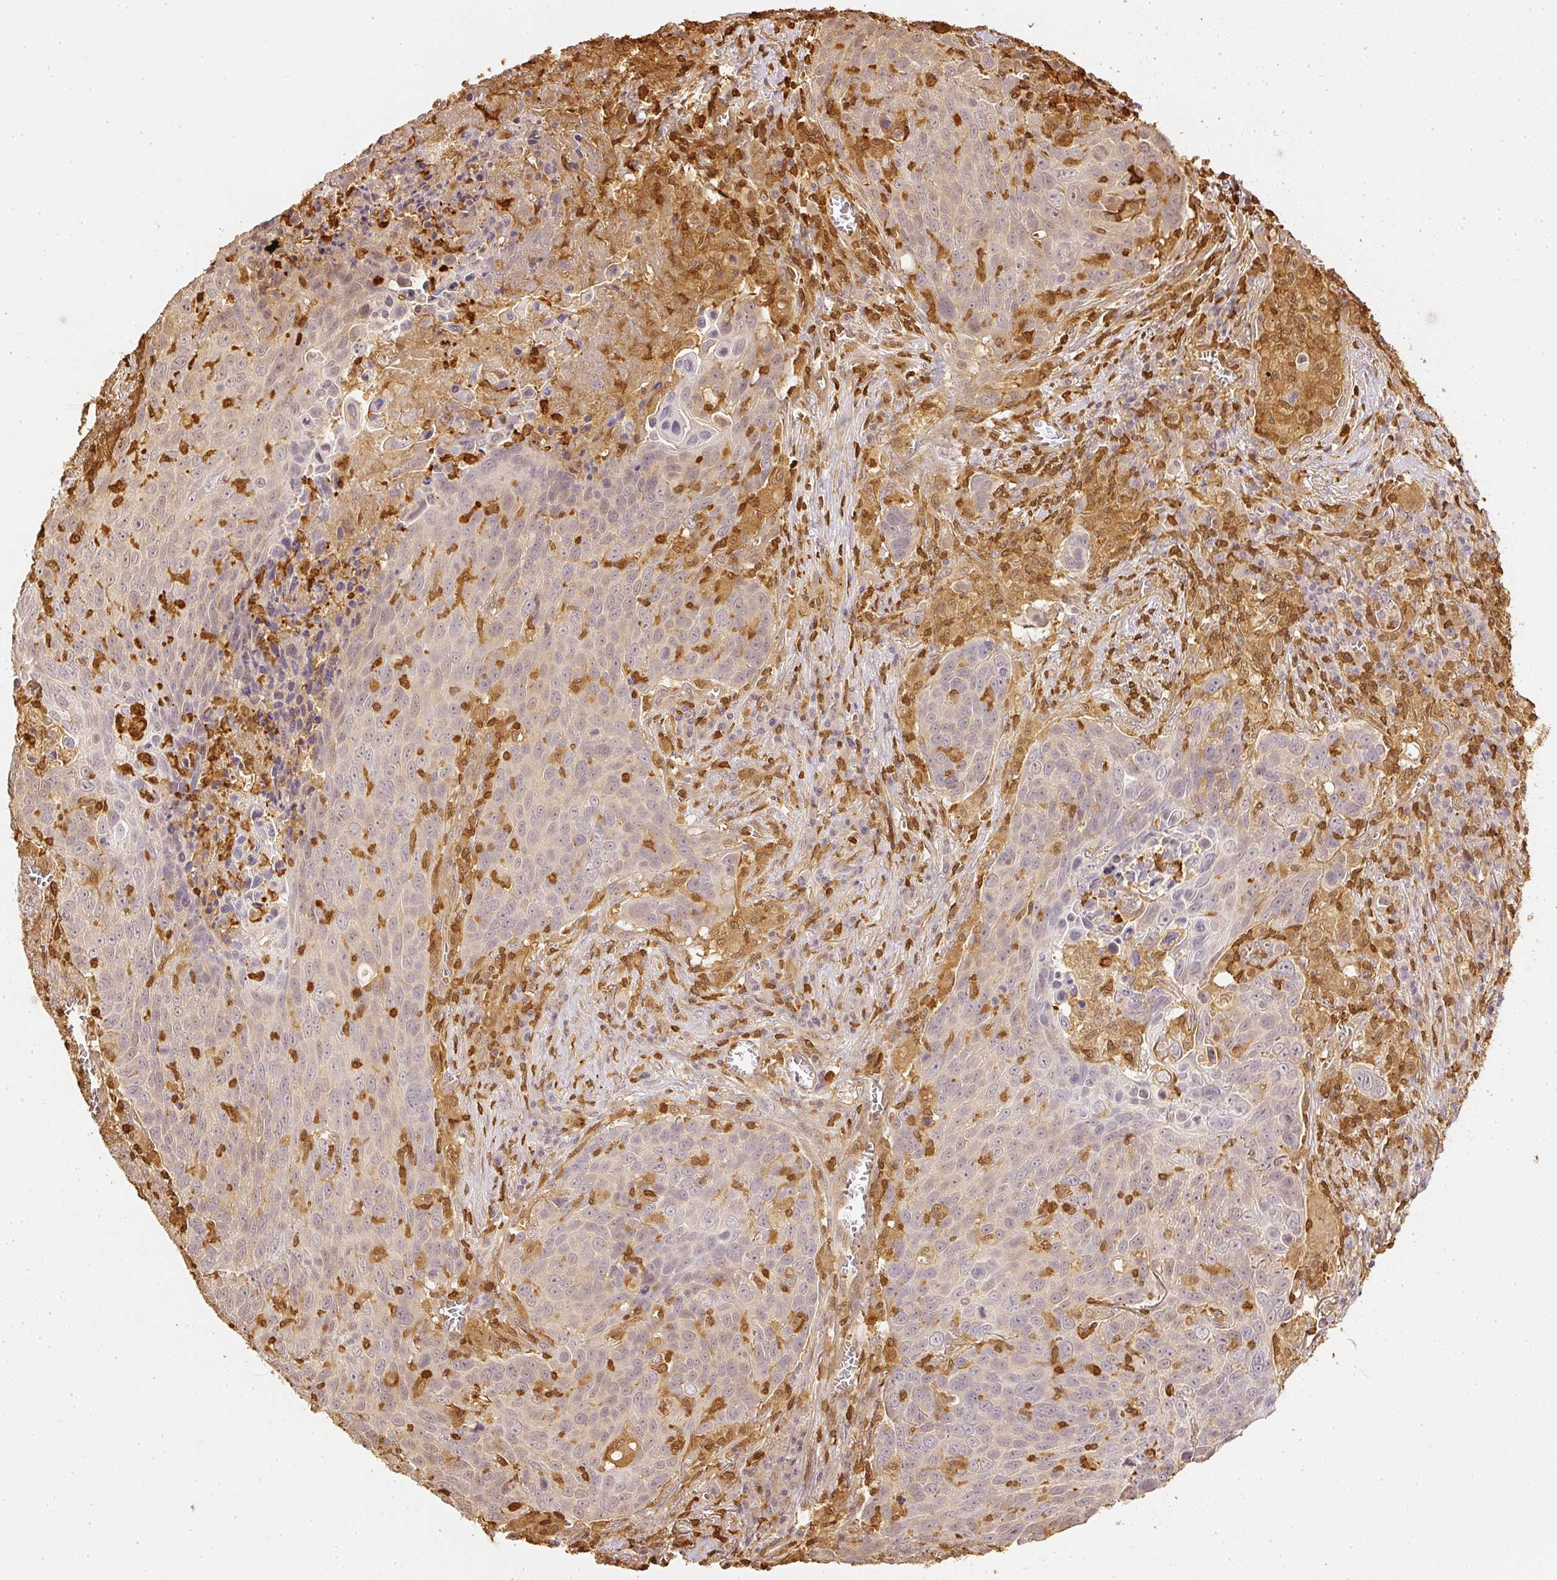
{"staining": {"intensity": "negative", "quantity": "none", "location": "none"}, "tissue": "lung cancer", "cell_type": "Tumor cells", "image_type": "cancer", "snomed": [{"axis": "morphology", "description": "Squamous cell carcinoma, NOS"}, {"axis": "topography", "description": "Lung"}], "caption": "A histopathology image of lung squamous cell carcinoma stained for a protein demonstrates no brown staining in tumor cells.", "gene": "PFN1", "patient": {"sex": "male", "age": 78}}